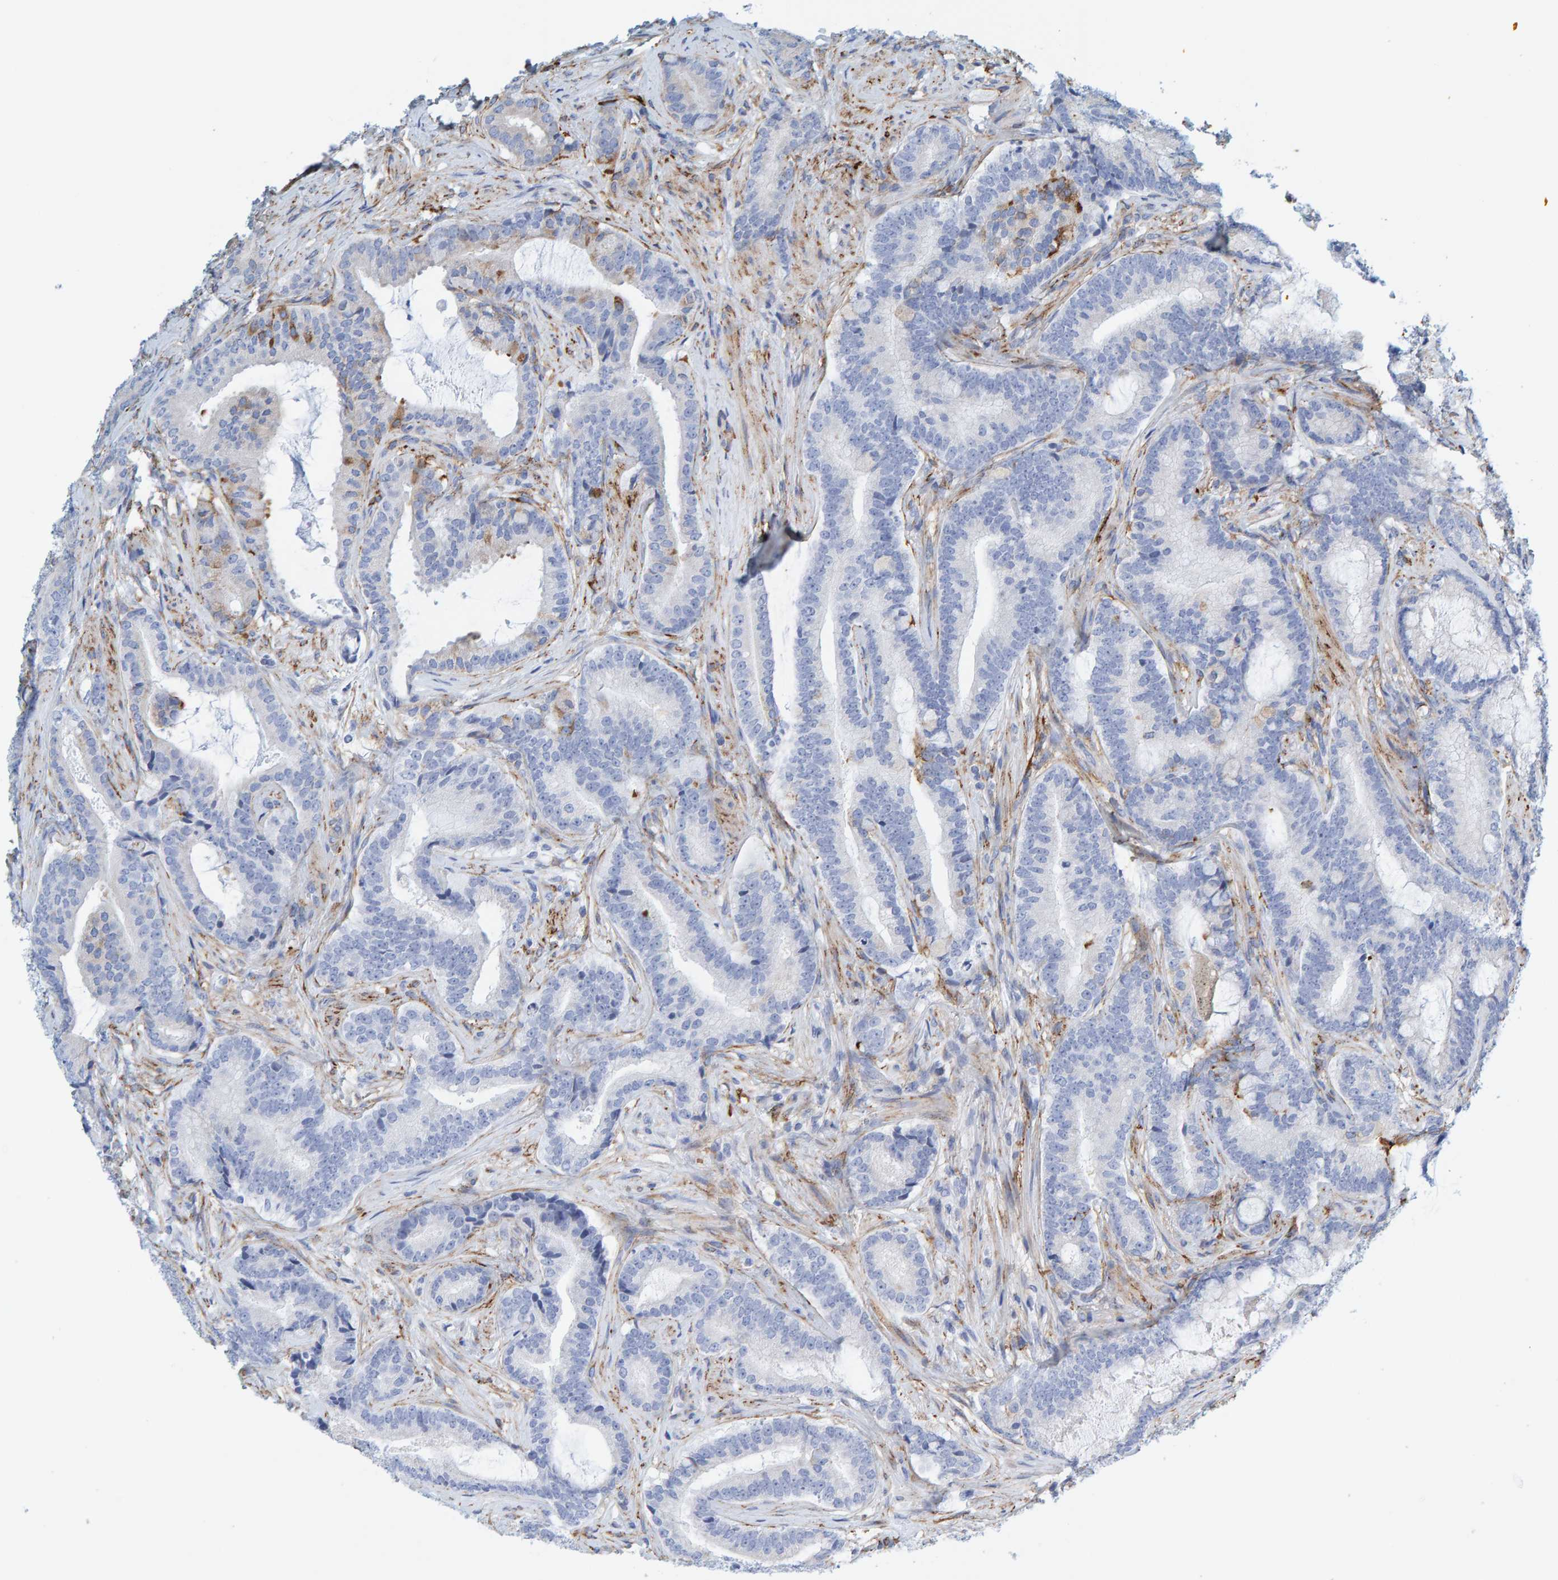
{"staining": {"intensity": "negative", "quantity": "none", "location": "none"}, "tissue": "prostate cancer", "cell_type": "Tumor cells", "image_type": "cancer", "snomed": [{"axis": "morphology", "description": "Adenocarcinoma, High grade"}, {"axis": "topography", "description": "Prostate"}], "caption": "Prostate cancer stained for a protein using immunohistochemistry exhibits no positivity tumor cells.", "gene": "MAP1B", "patient": {"sex": "male", "age": 55}}